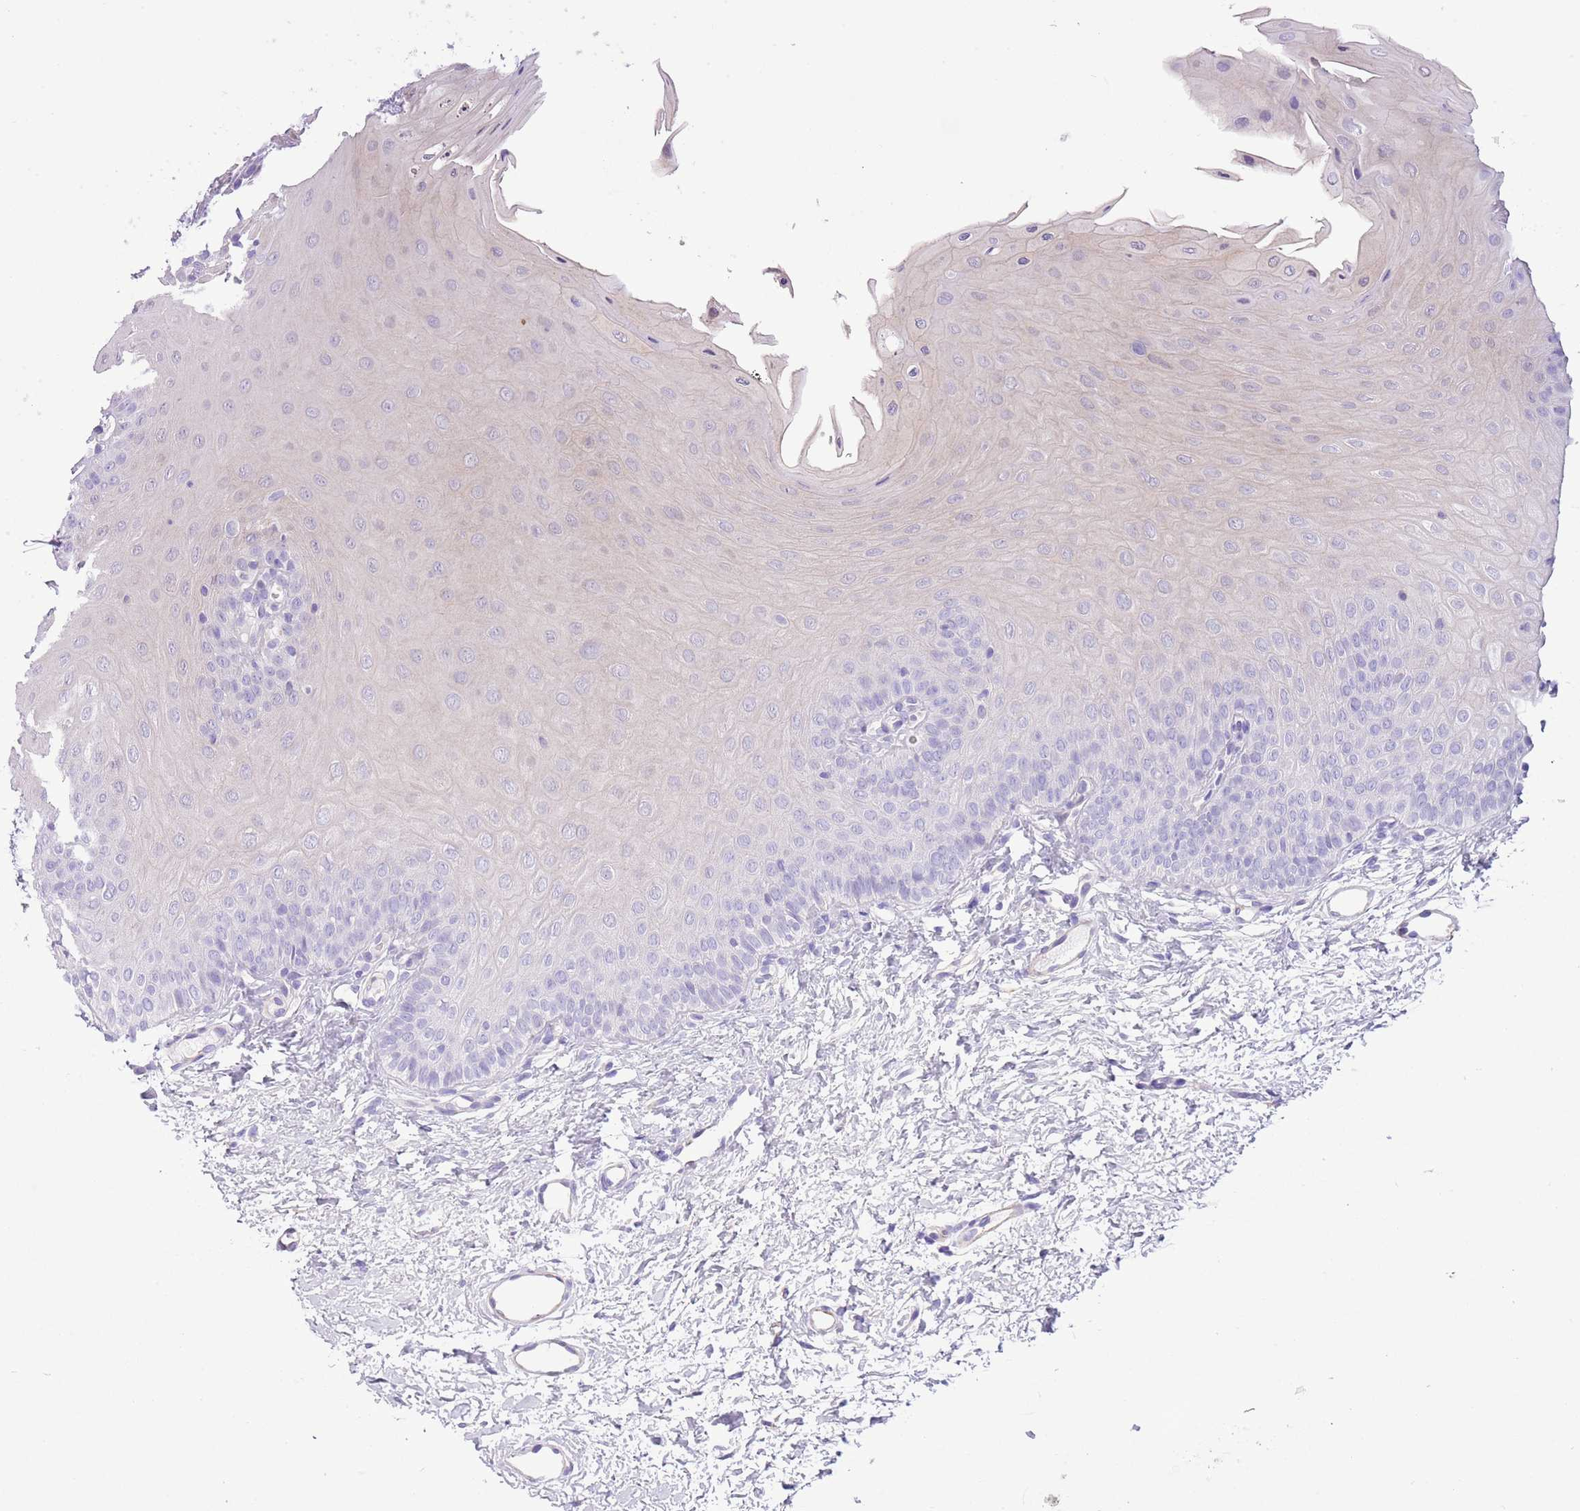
{"staining": {"intensity": "negative", "quantity": "none", "location": "none"}, "tissue": "oral mucosa", "cell_type": "Squamous epithelial cells", "image_type": "normal", "snomed": [{"axis": "morphology", "description": "Normal tissue, NOS"}, {"axis": "topography", "description": "Oral tissue"}], "caption": "IHC of normal oral mucosa shows no positivity in squamous epithelial cells.", "gene": "OR6M1", "patient": {"sex": "female", "age": 68}}